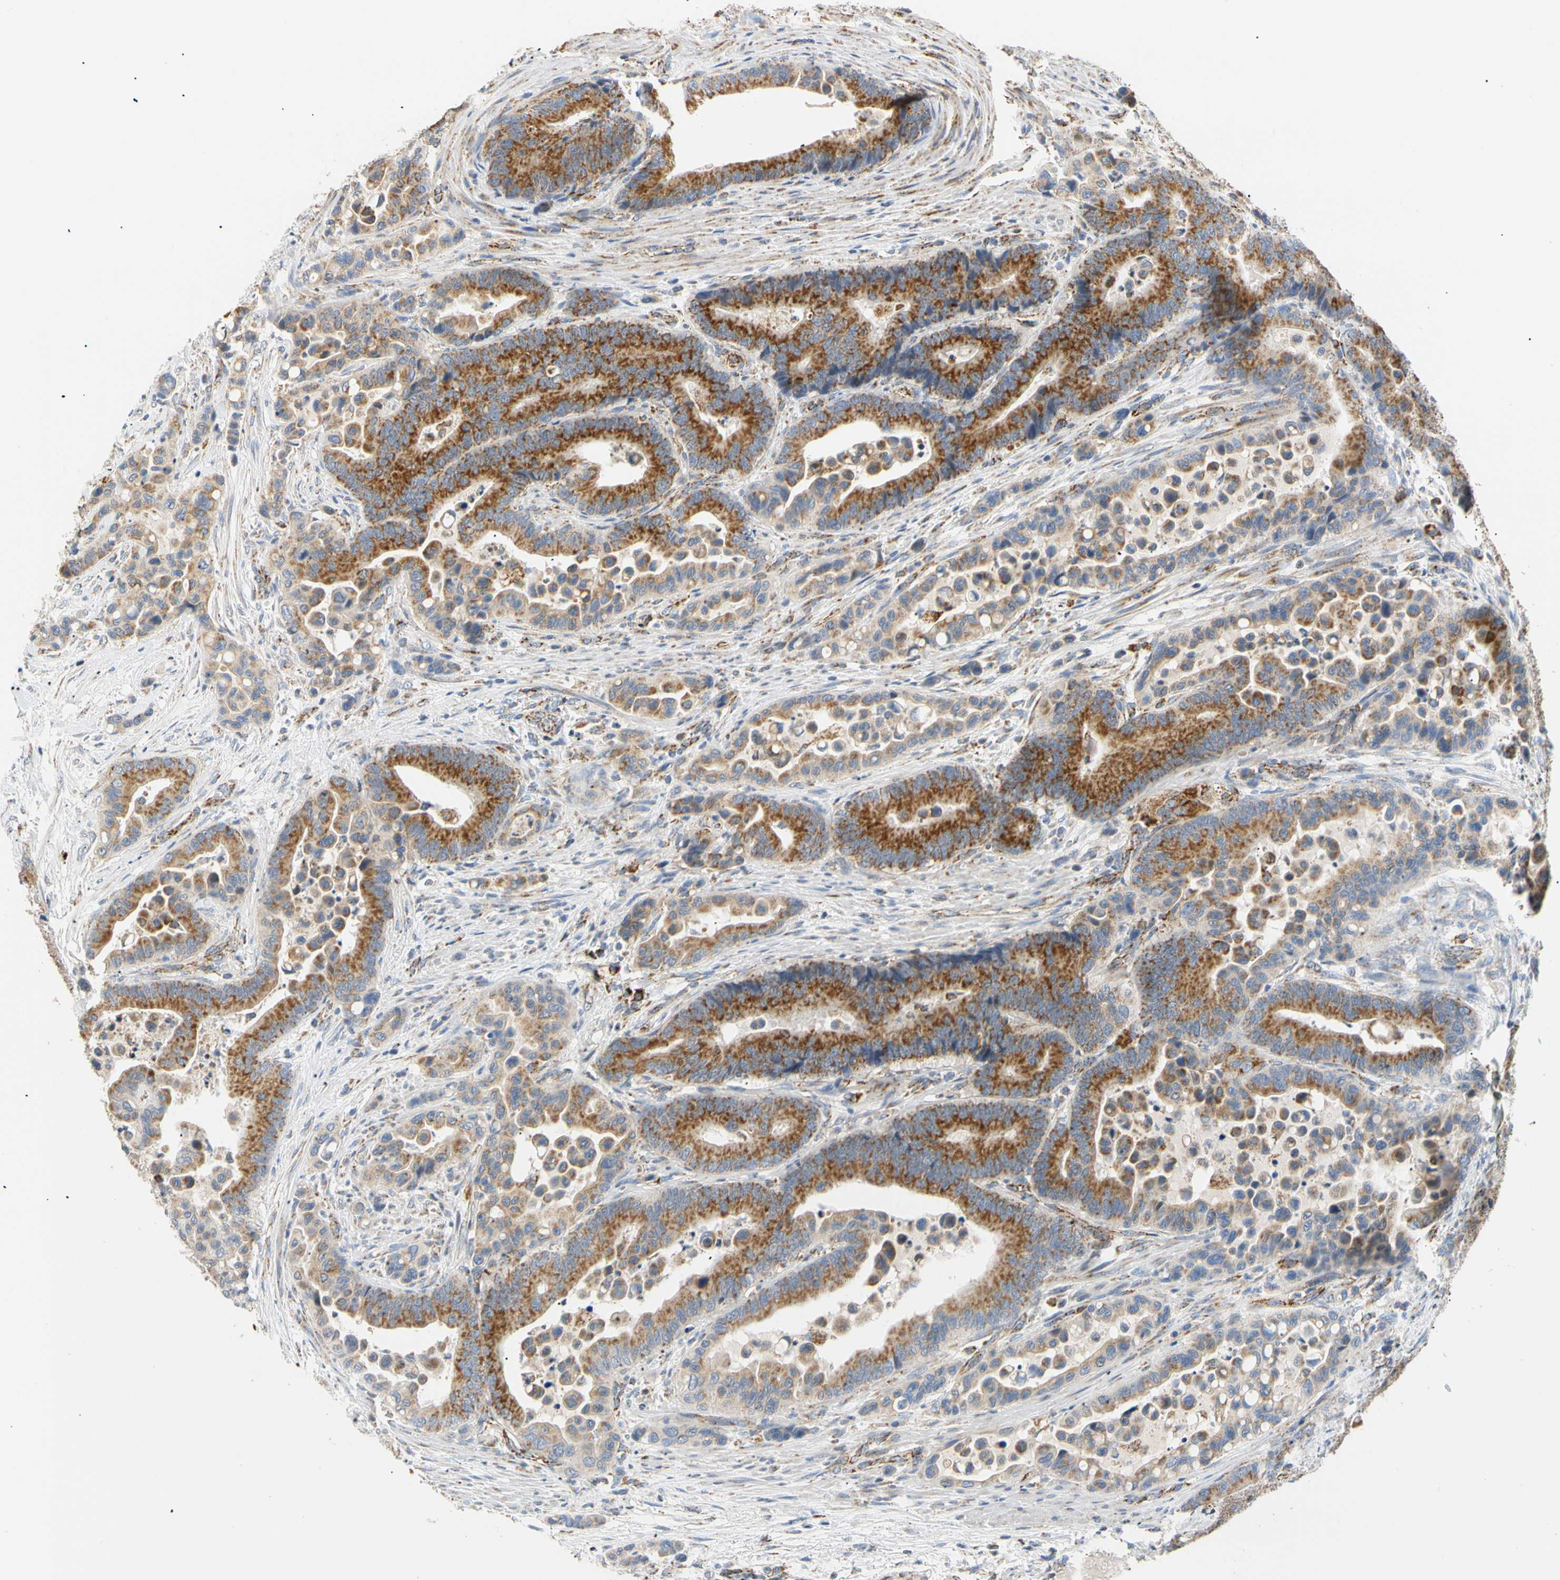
{"staining": {"intensity": "strong", "quantity": ">75%", "location": "cytoplasmic/membranous"}, "tissue": "colorectal cancer", "cell_type": "Tumor cells", "image_type": "cancer", "snomed": [{"axis": "morphology", "description": "Normal tissue, NOS"}, {"axis": "morphology", "description": "Adenocarcinoma, NOS"}, {"axis": "topography", "description": "Colon"}], "caption": "A photomicrograph of colorectal cancer (adenocarcinoma) stained for a protein demonstrates strong cytoplasmic/membranous brown staining in tumor cells.", "gene": "ACAT1", "patient": {"sex": "male", "age": 82}}